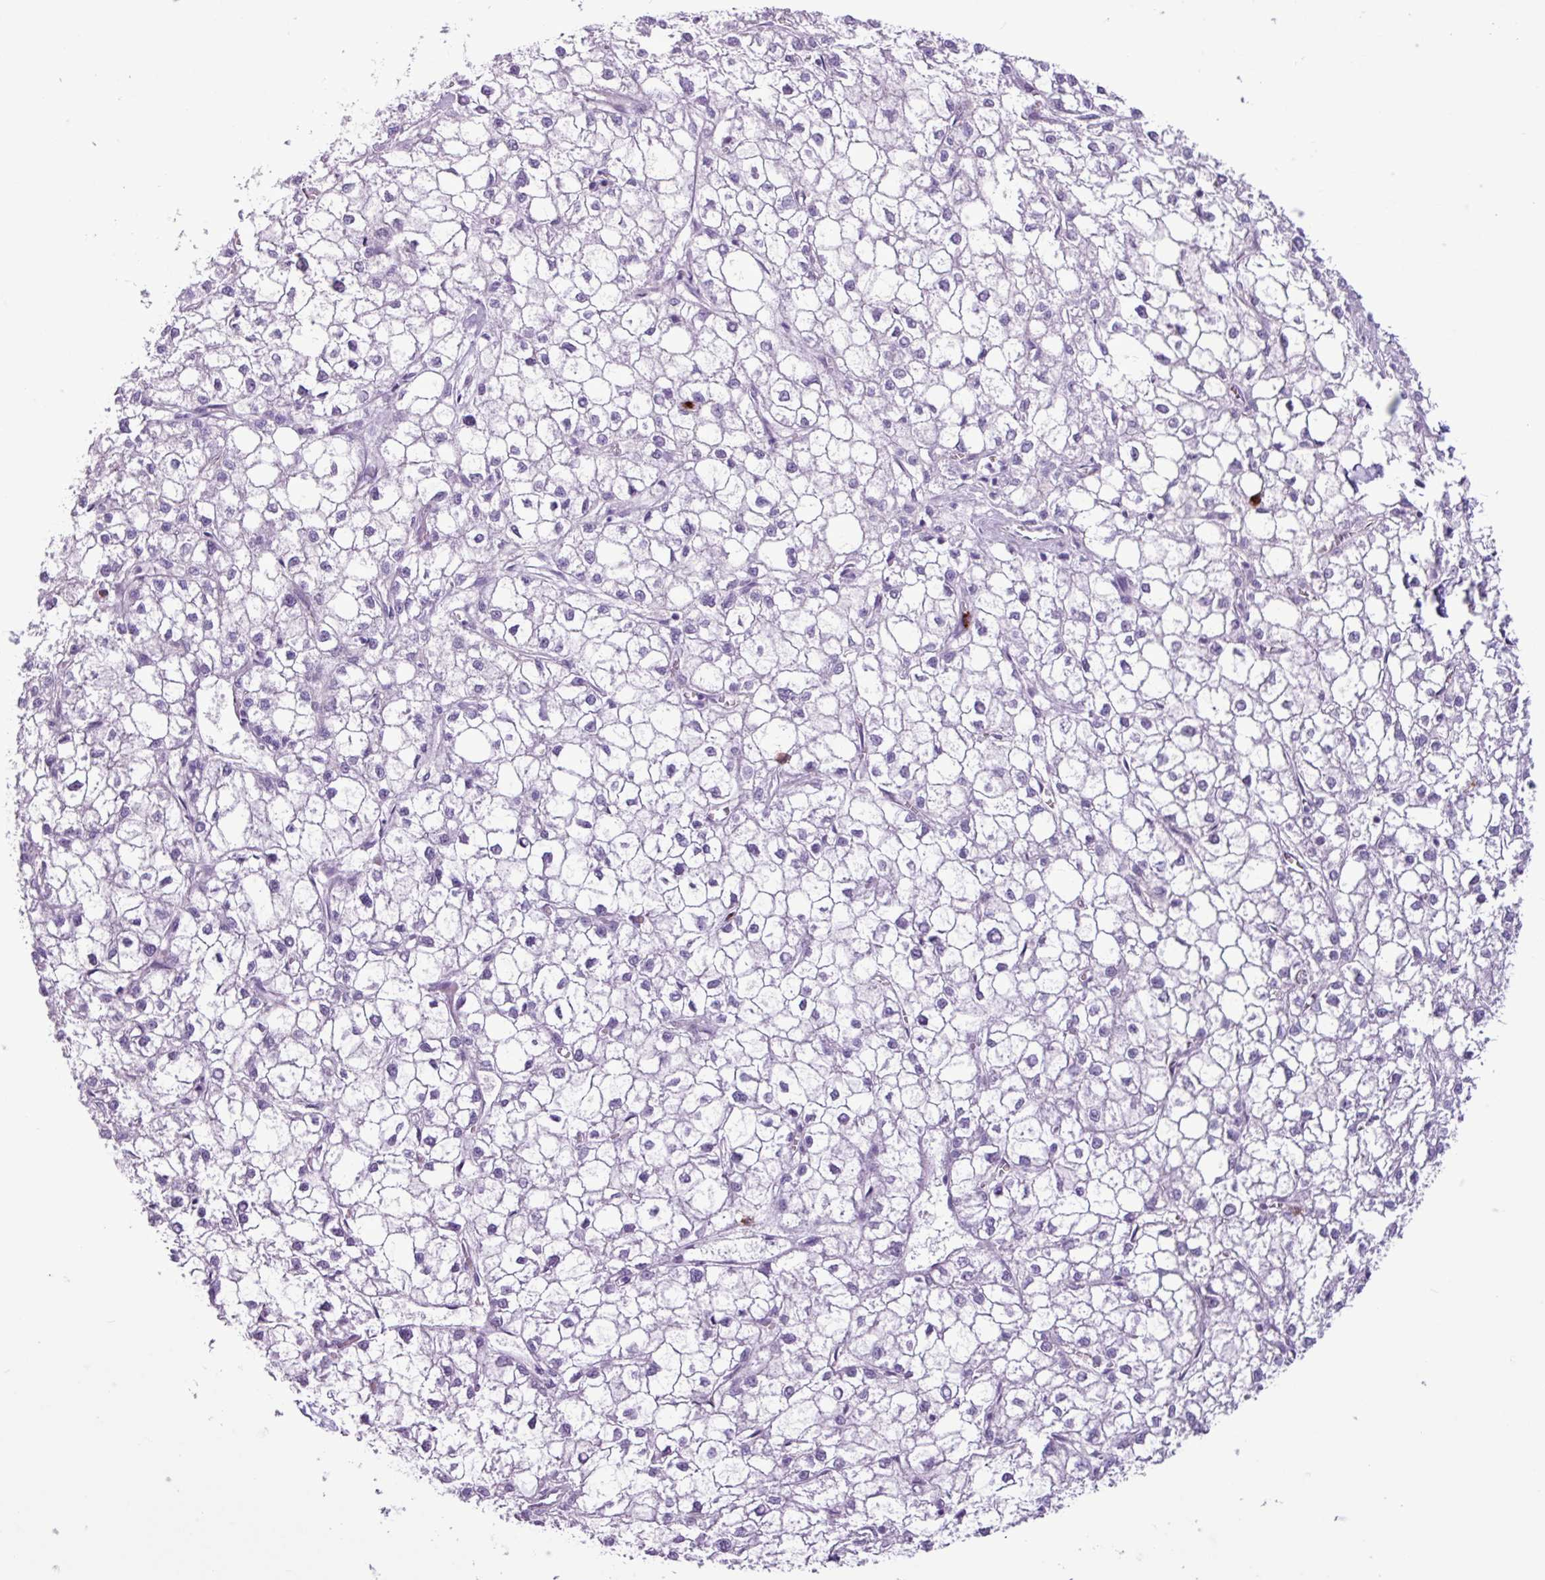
{"staining": {"intensity": "negative", "quantity": "none", "location": "none"}, "tissue": "liver cancer", "cell_type": "Tumor cells", "image_type": "cancer", "snomed": [{"axis": "morphology", "description": "Carcinoma, Hepatocellular, NOS"}, {"axis": "topography", "description": "Liver"}], "caption": "Protein analysis of liver cancer (hepatocellular carcinoma) displays no significant staining in tumor cells.", "gene": "TMEM178A", "patient": {"sex": "female", "age": 43}}